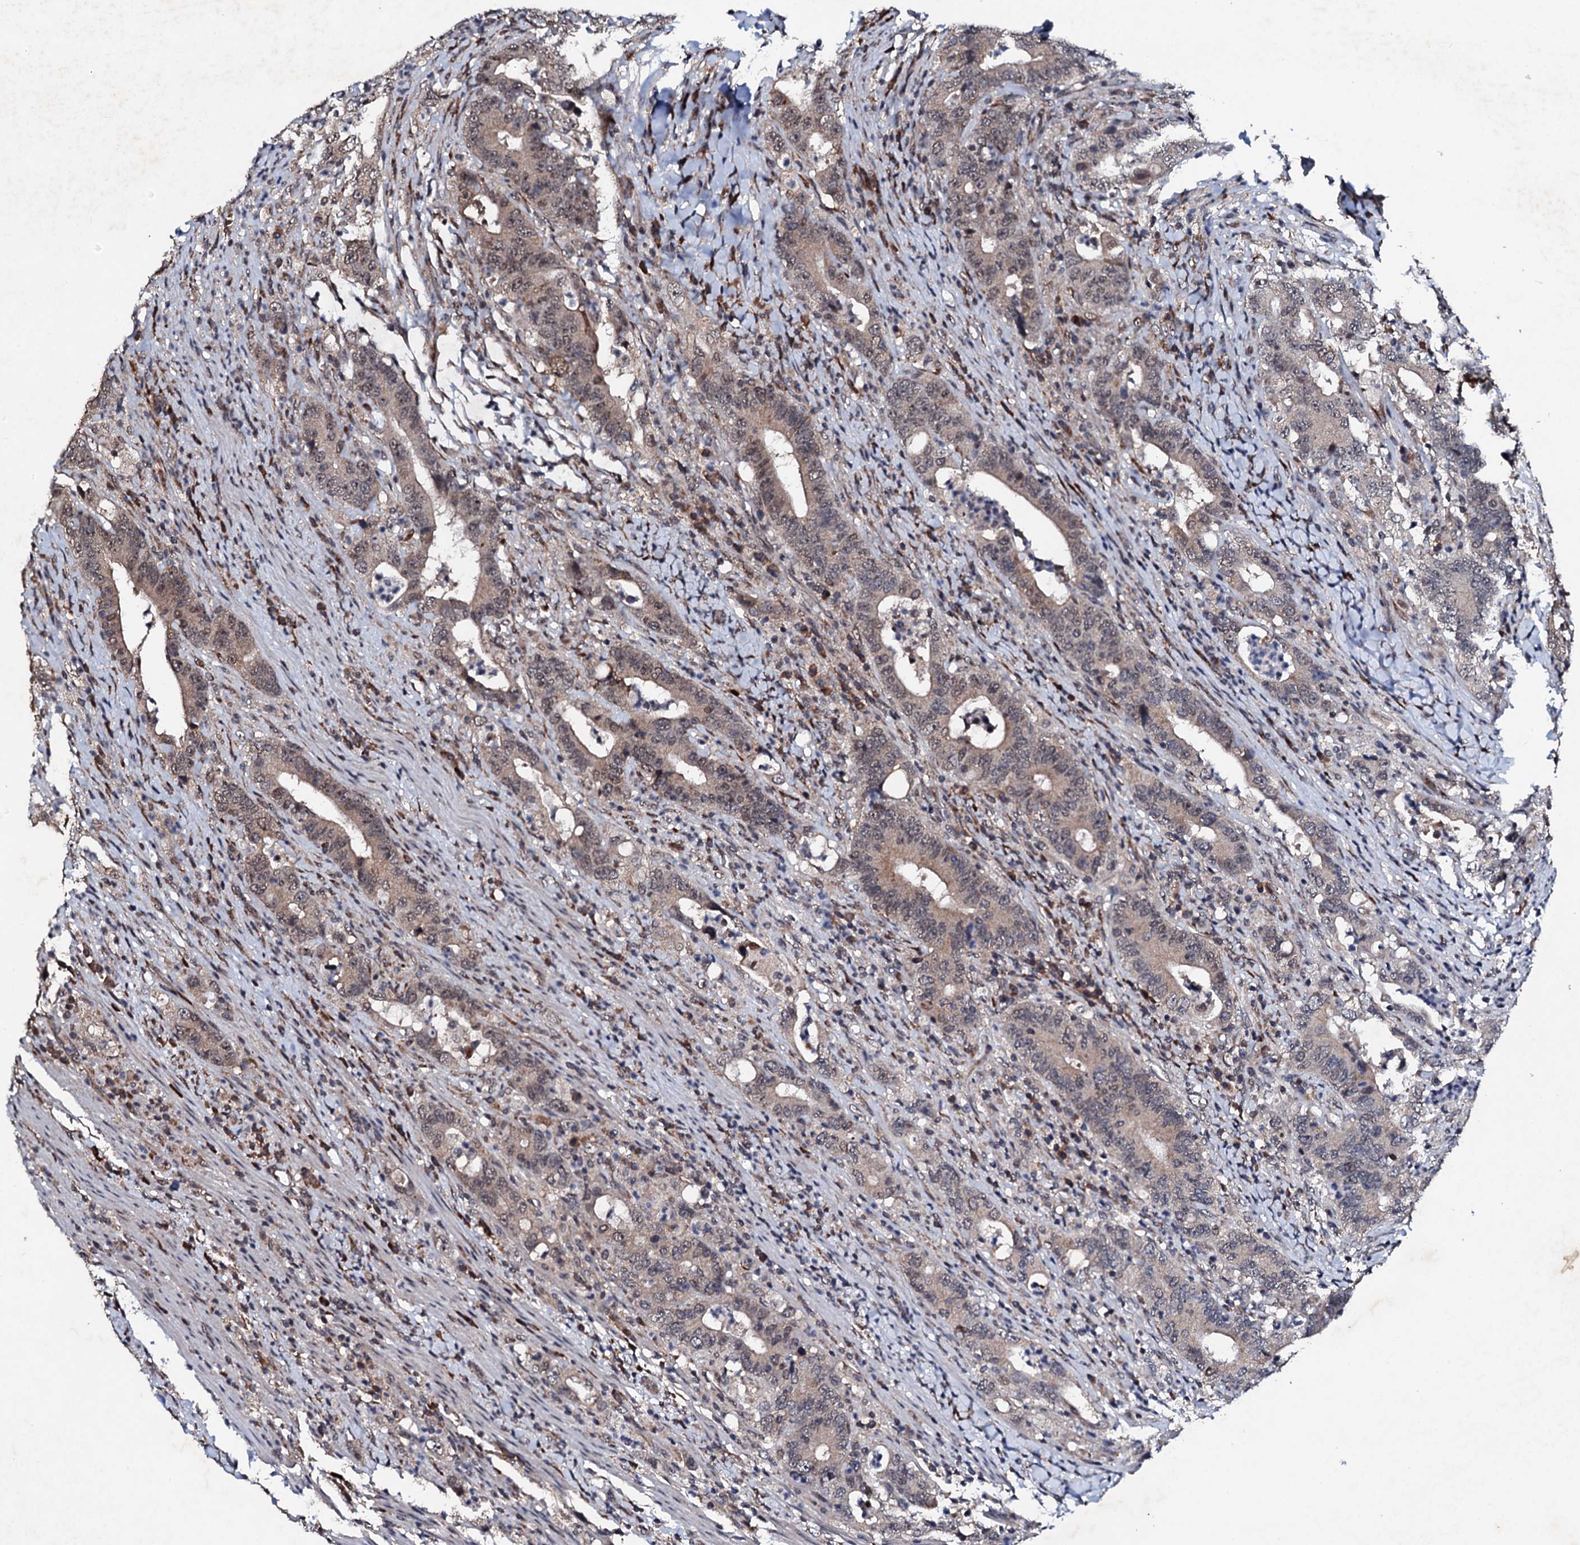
{"staining": {"intensity": "weak", "quantity": "25%-75%", "location": "cytoplasmic/membranous,nuclear"}, "tissue": "colorectal cancer", "cell_type": "Tumor cells", "image_type": "cancer", "snomed": [{"axis": "morphology", "description": "Adenocarcinoma, NOS"}, {"axis": "topography", "description": "Colon"}], "caption": "Protein staining of adenocarcinoma (colorectal) tissue displays weak cytoplasmic/membranous and nuclear positivity in approximately 25%-75% of tumor cells.", "gene": "FAM111A", "patient": {"sex": "female", "age": 75}}